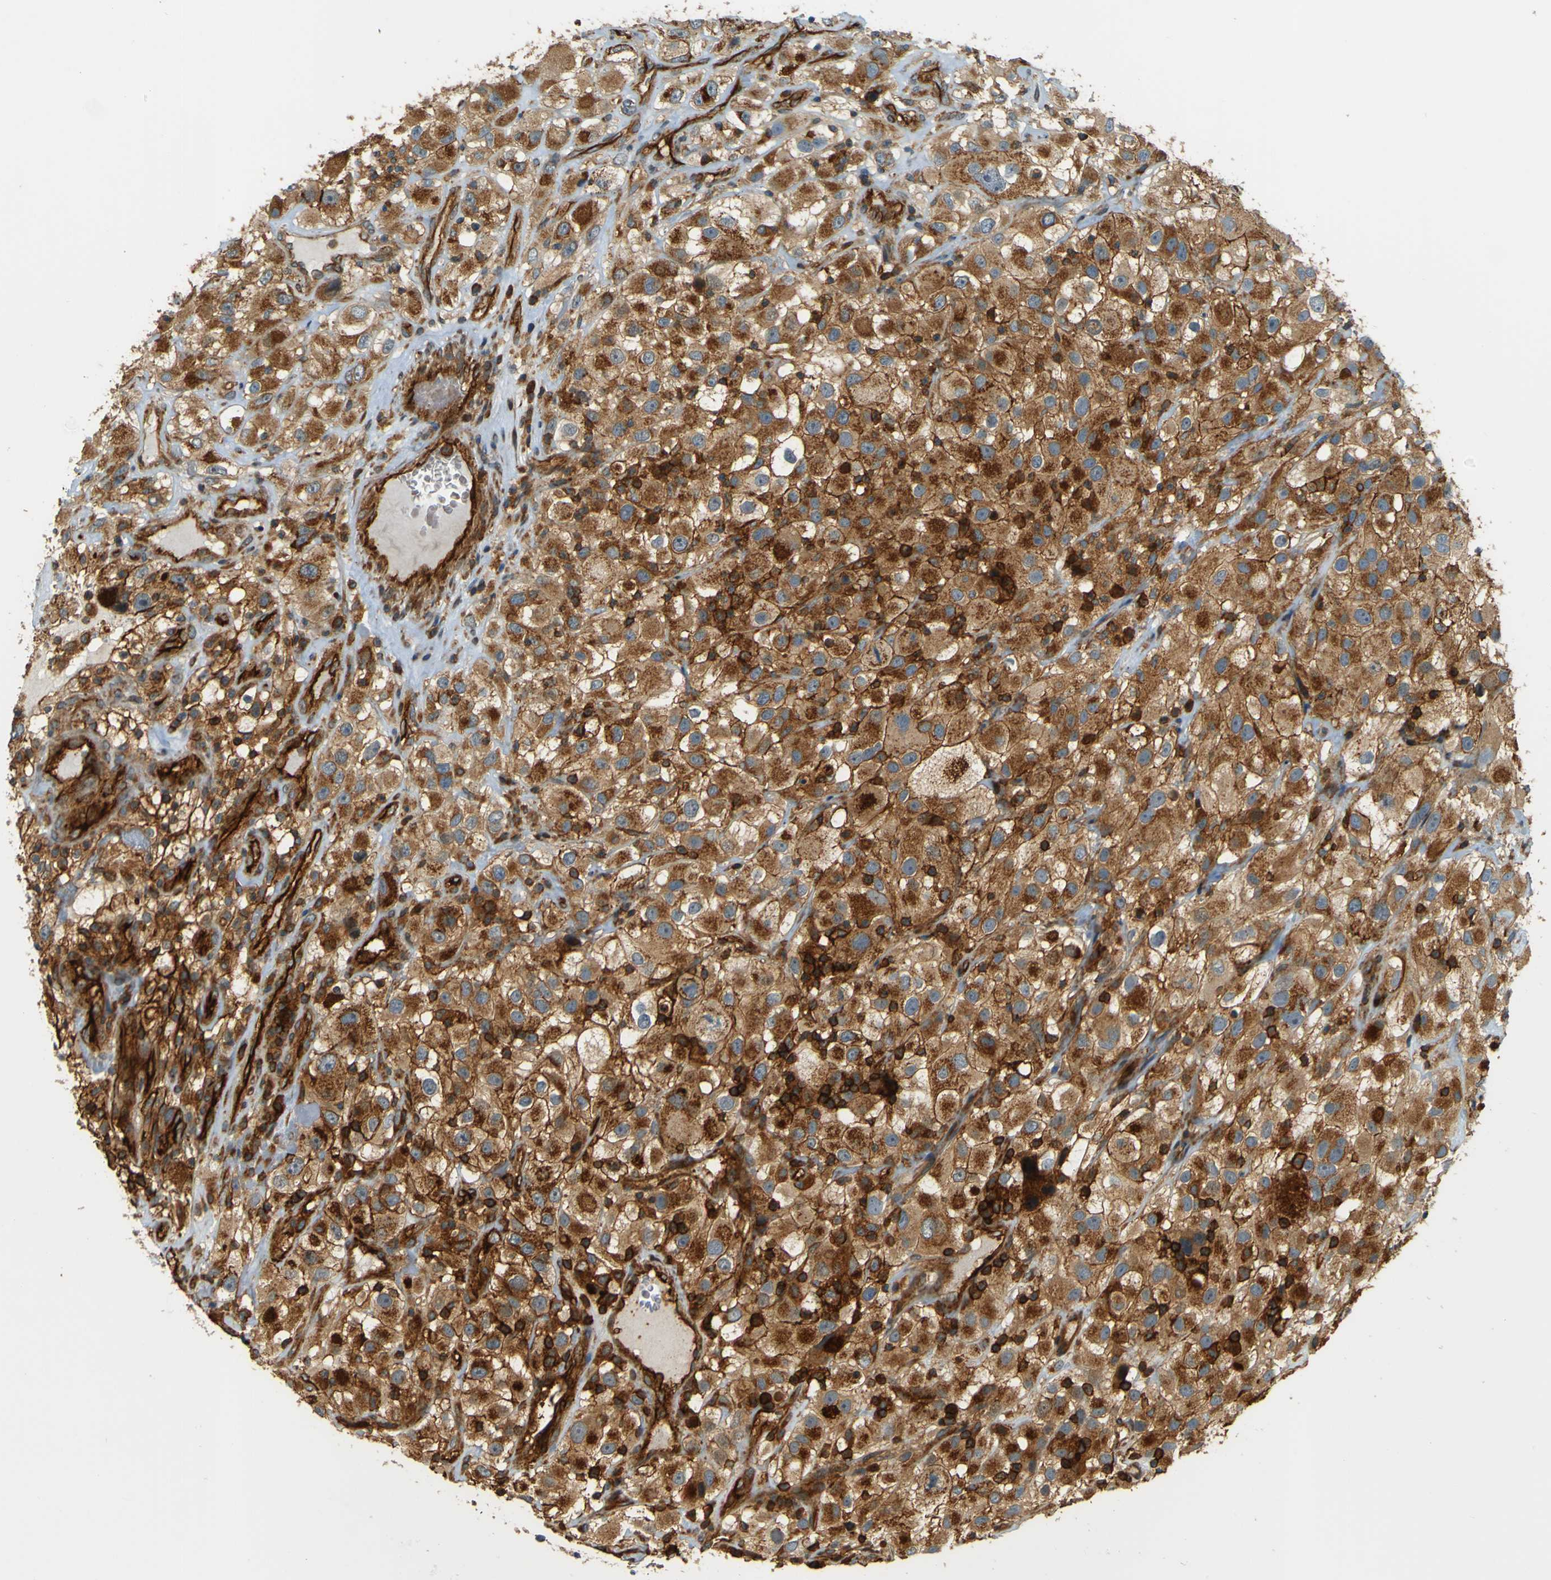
{"staining": {"intensity": "strong", "quantity": ">75%", "location": "cytoplasmic/membranous"}, "tissue": "renal cancer", "cell_type": "Tumor cells", "image_type": "cancer", "snomed": [{"axis": "morphology", "description": "Adenocarcinoma, NOS"}, {"axis": "topography", "description": "Kidney"}], "caption": "Immunohistochemistry (IHC) of human renal cancer (adenocarcinoma) reveals high levels of strong cytoplasmic/membranous positivity in about >75% of tumor cells.", "gene": "DNAJC5", "patient": {"sex": "female", "age": 52}}